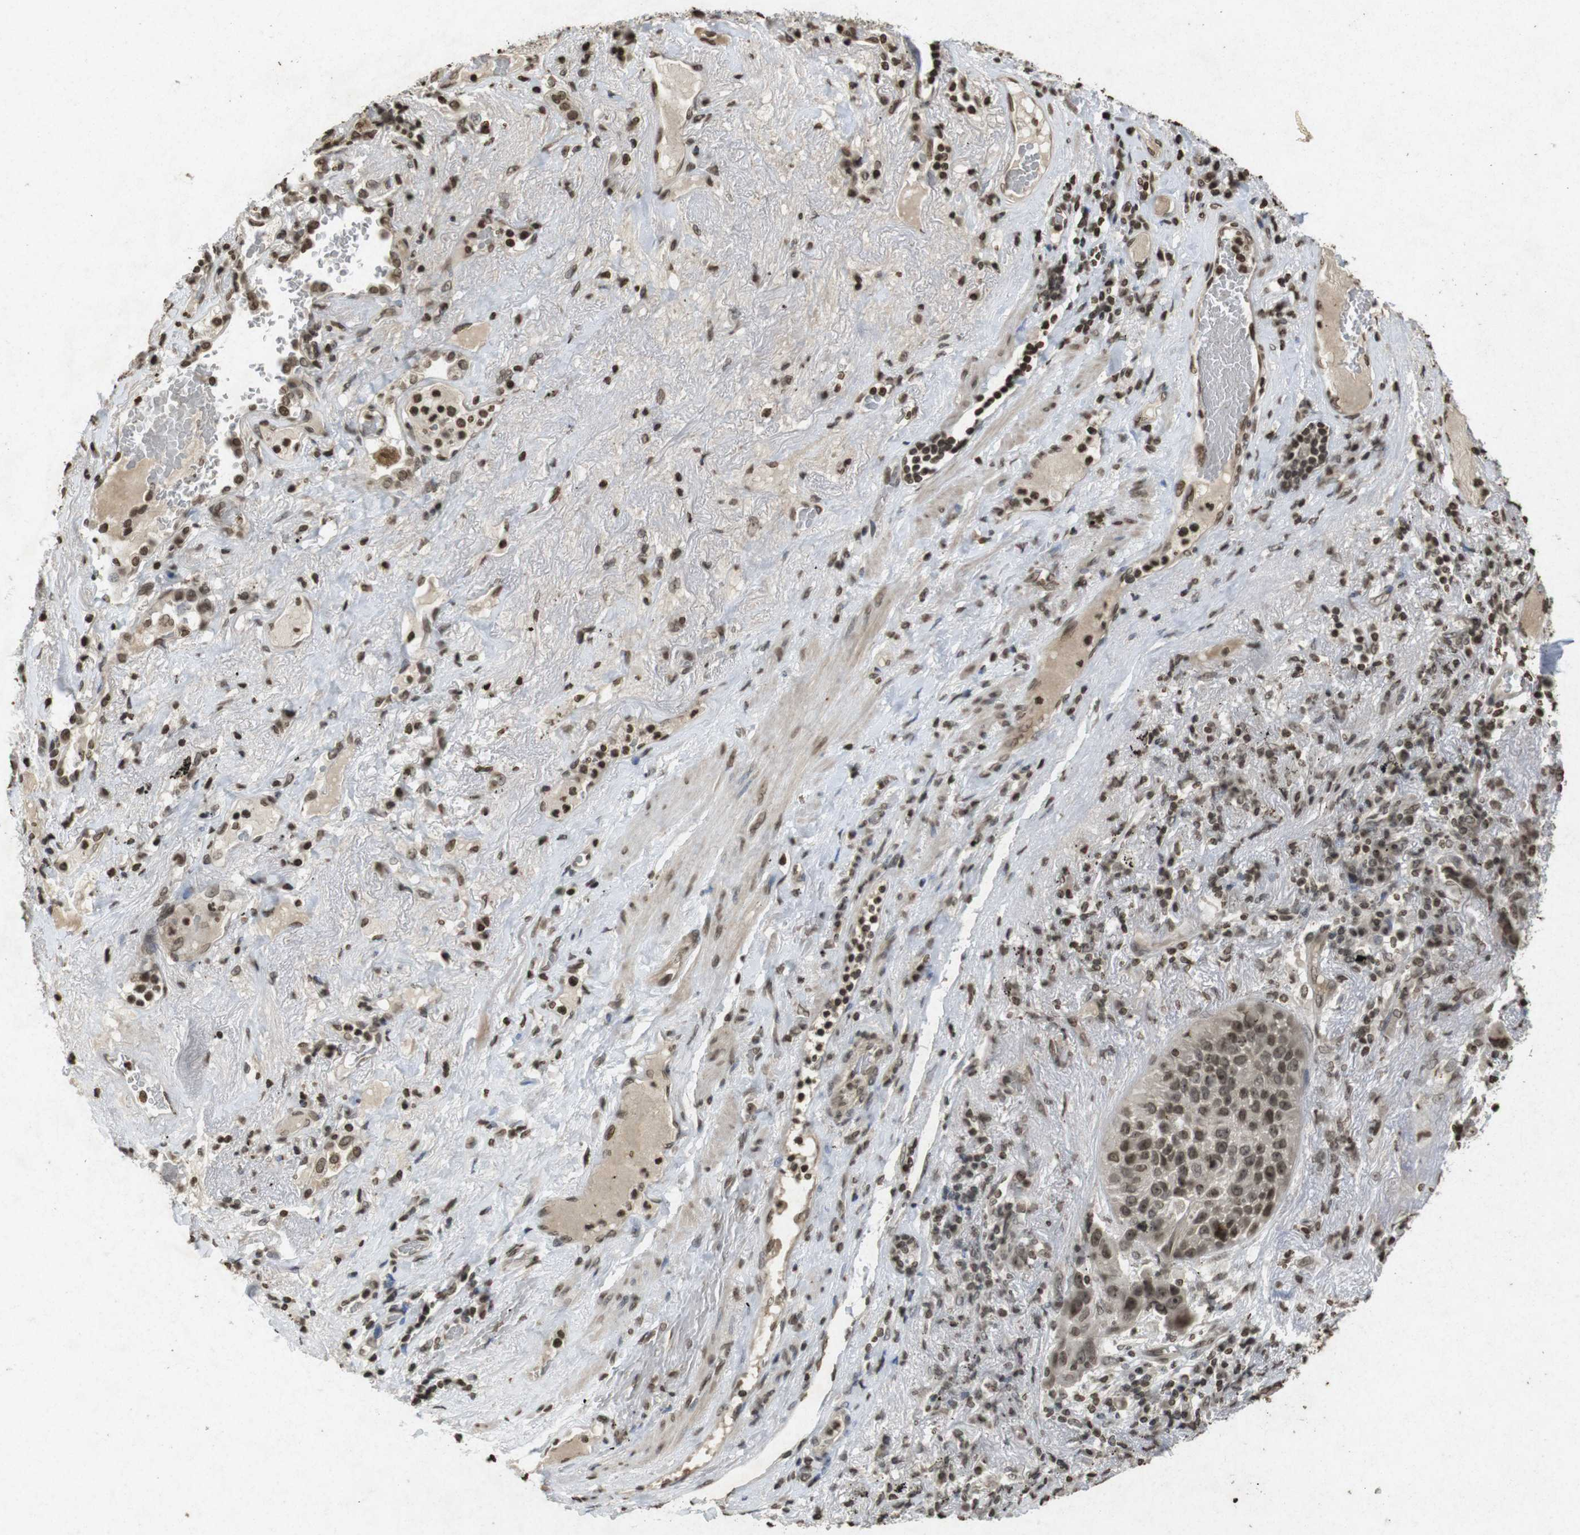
{"staining": {"intensity": "weak", "quantity": ">75%", "location": "nuclear"}, "tissue": "lung cancer", "cell_type": "Tumor cells", "image_type": "cancer", "snomed": [{"axis": "morphology", "description": "Squamous cell carcinoma, NOS"}, {"axis": "topography", "description": "Lung"}], "caption": "A low amount of weak nuclear positivity is identified in approximately >75% of tumor cells in lung cancer (squamous cell carcinoma) tissue.", "gene": "FOXA3", "patient": {"sex": "male", "age": 57}}